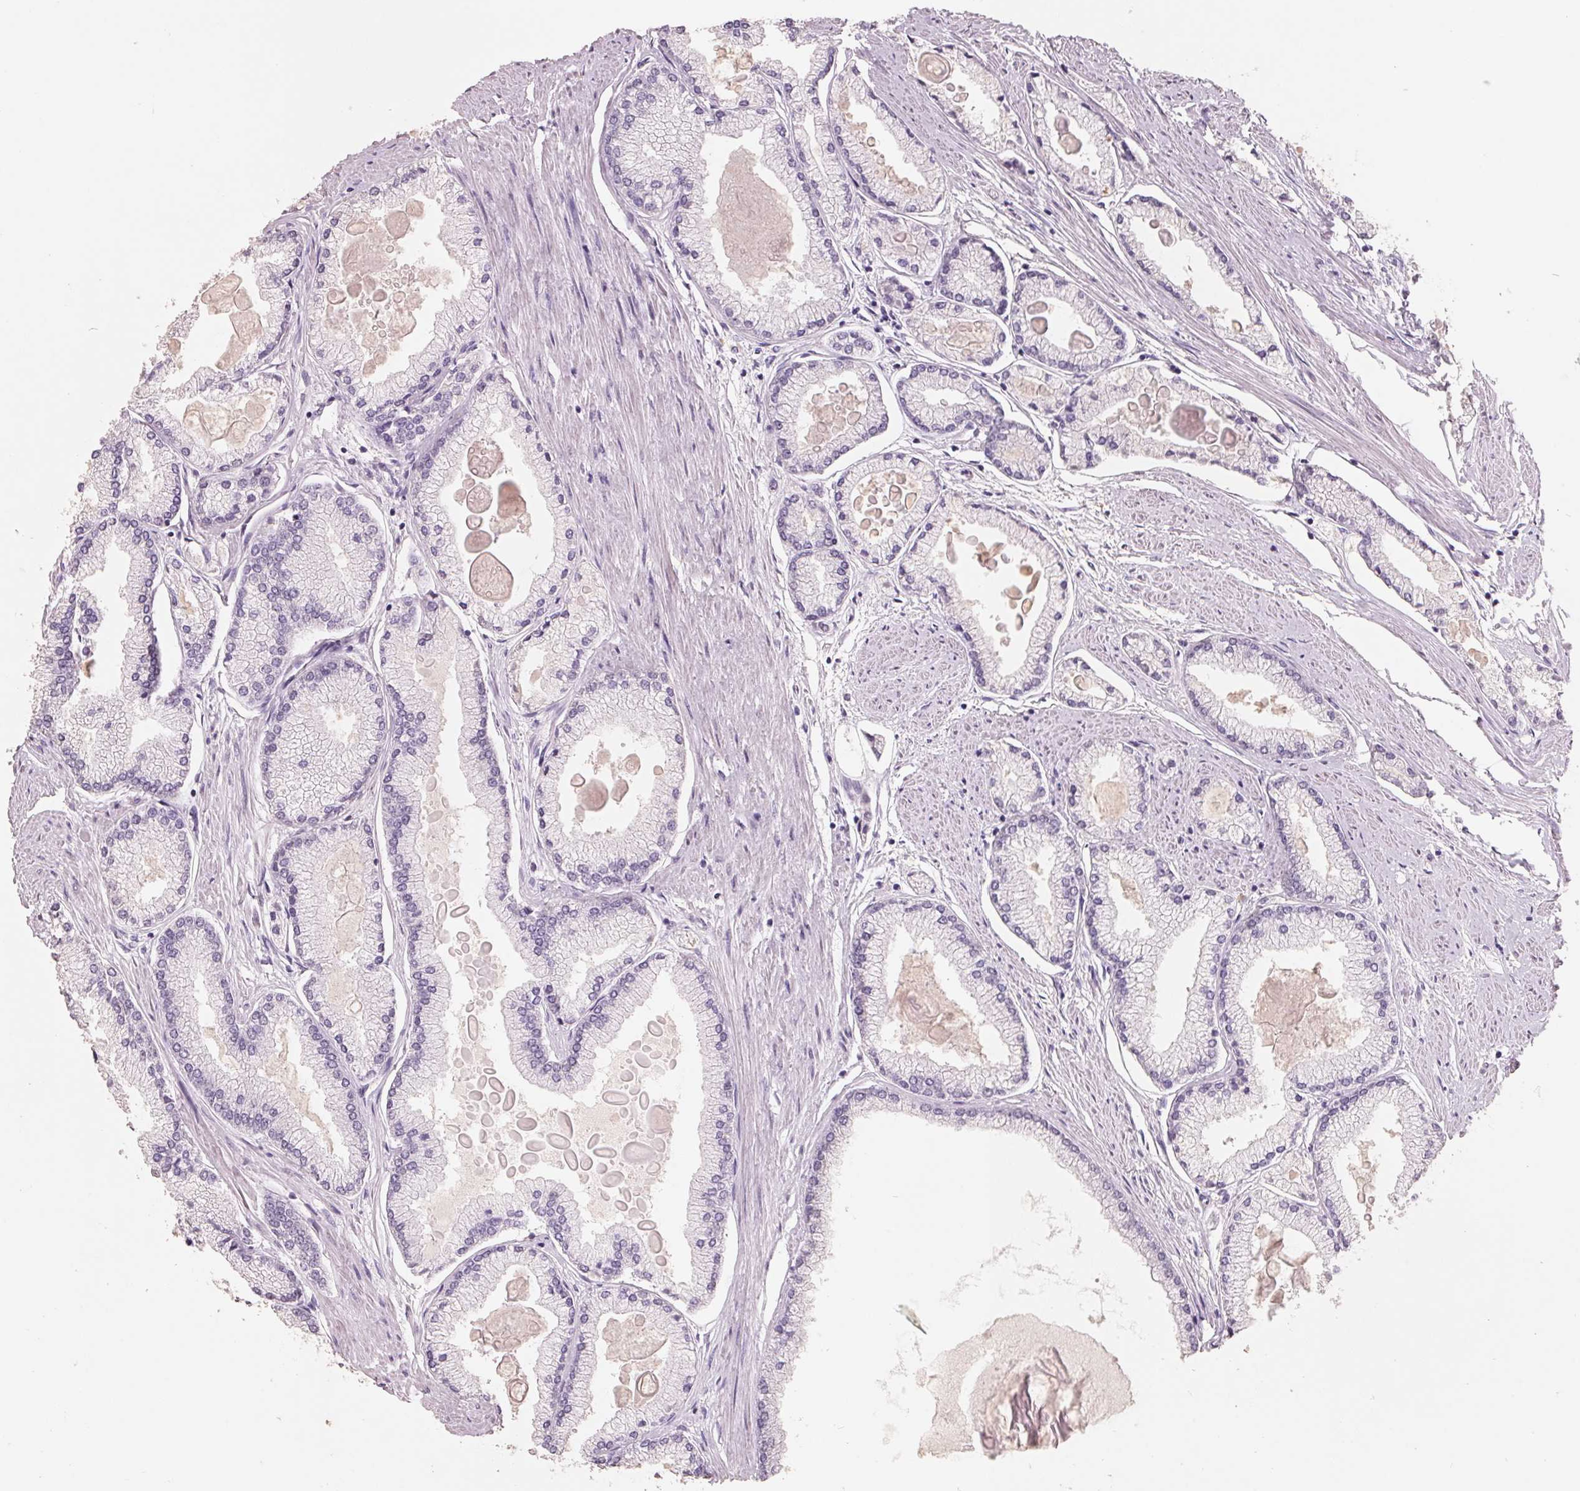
{"staining": {"intensity": "negative", "quantity": "none", "location": "none"}, "tissue": "prostate cancer", "cell_type": "Tumor cells", "image_type": "cancer", "snomed": [{"axis": "morphology", "description": "Adenocarcinoma, High grade"}, {"axis": "topography", "description": "Prostate"}], "caption": "An image of prostate cancer (adenocarcinoma (high-grade)) stained for a protein exhibits no brown staining in tumor cells.", "gene": "FTCD", "patient": {"sex": "male", "age": 68}}